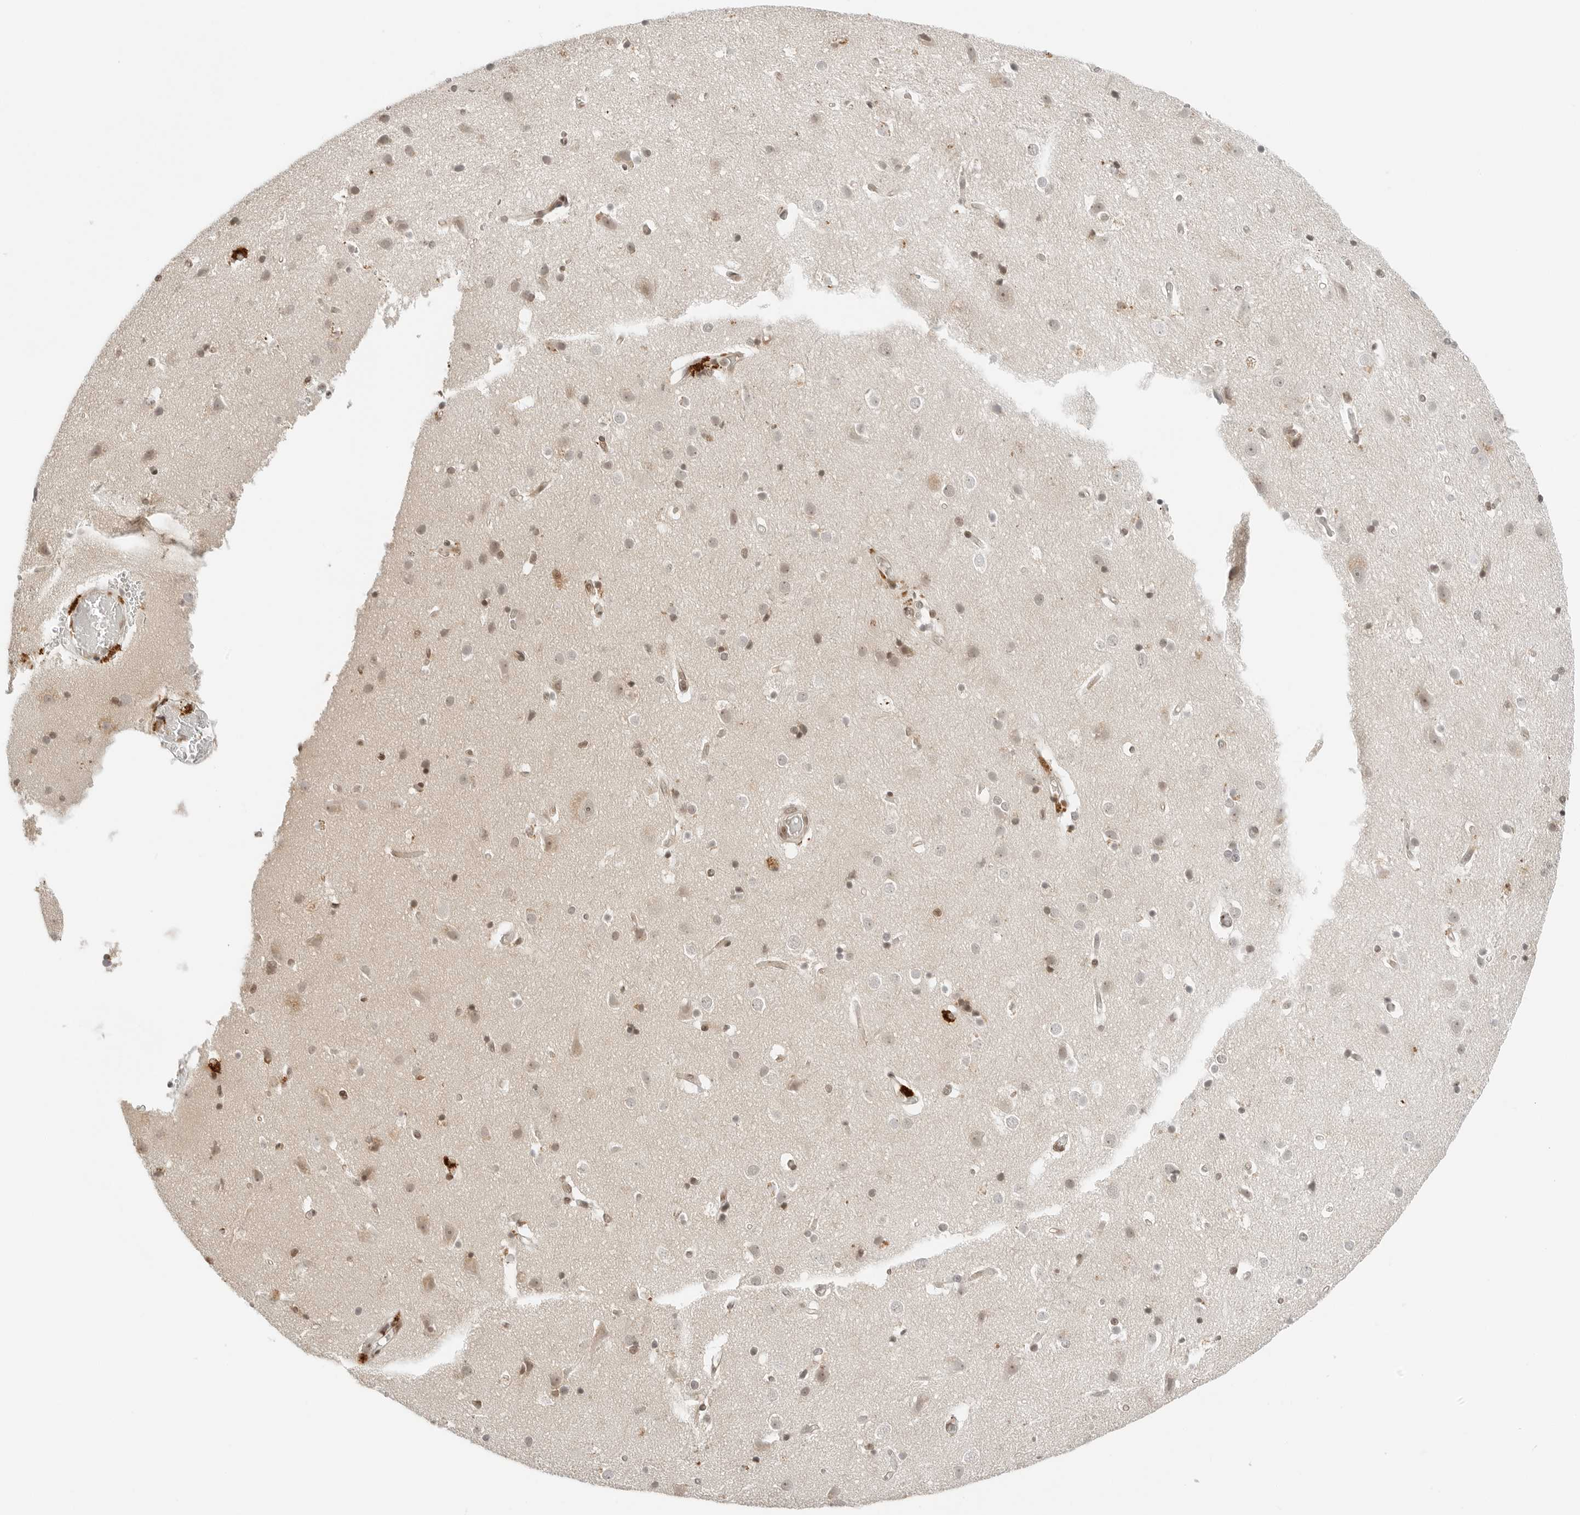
{"staining": {"intensity": "moderate", "quantity": ">75%", "location": "nuclear"}, "tissue": "cerebral cortex", "cell_type": "Endothelial cells", "image_type": "normal", "snomed": [{"axis": "morphology", "description": "Normal tissue, NOS"}, {"axis": "topography", "description": "Cerebral cortex"}], "caption": "Benign cerebral cortex reveals moderate nuclear expression in approximately >75% of endothelial cells The staining was performed using DAB (3,3'-diaminobenzidine), with brown indicating positive protein expression. Nuclei are stained blue with hematoxylin..", "gene": "CRTC2", "patient": {"sex": "male", "age": 54}}